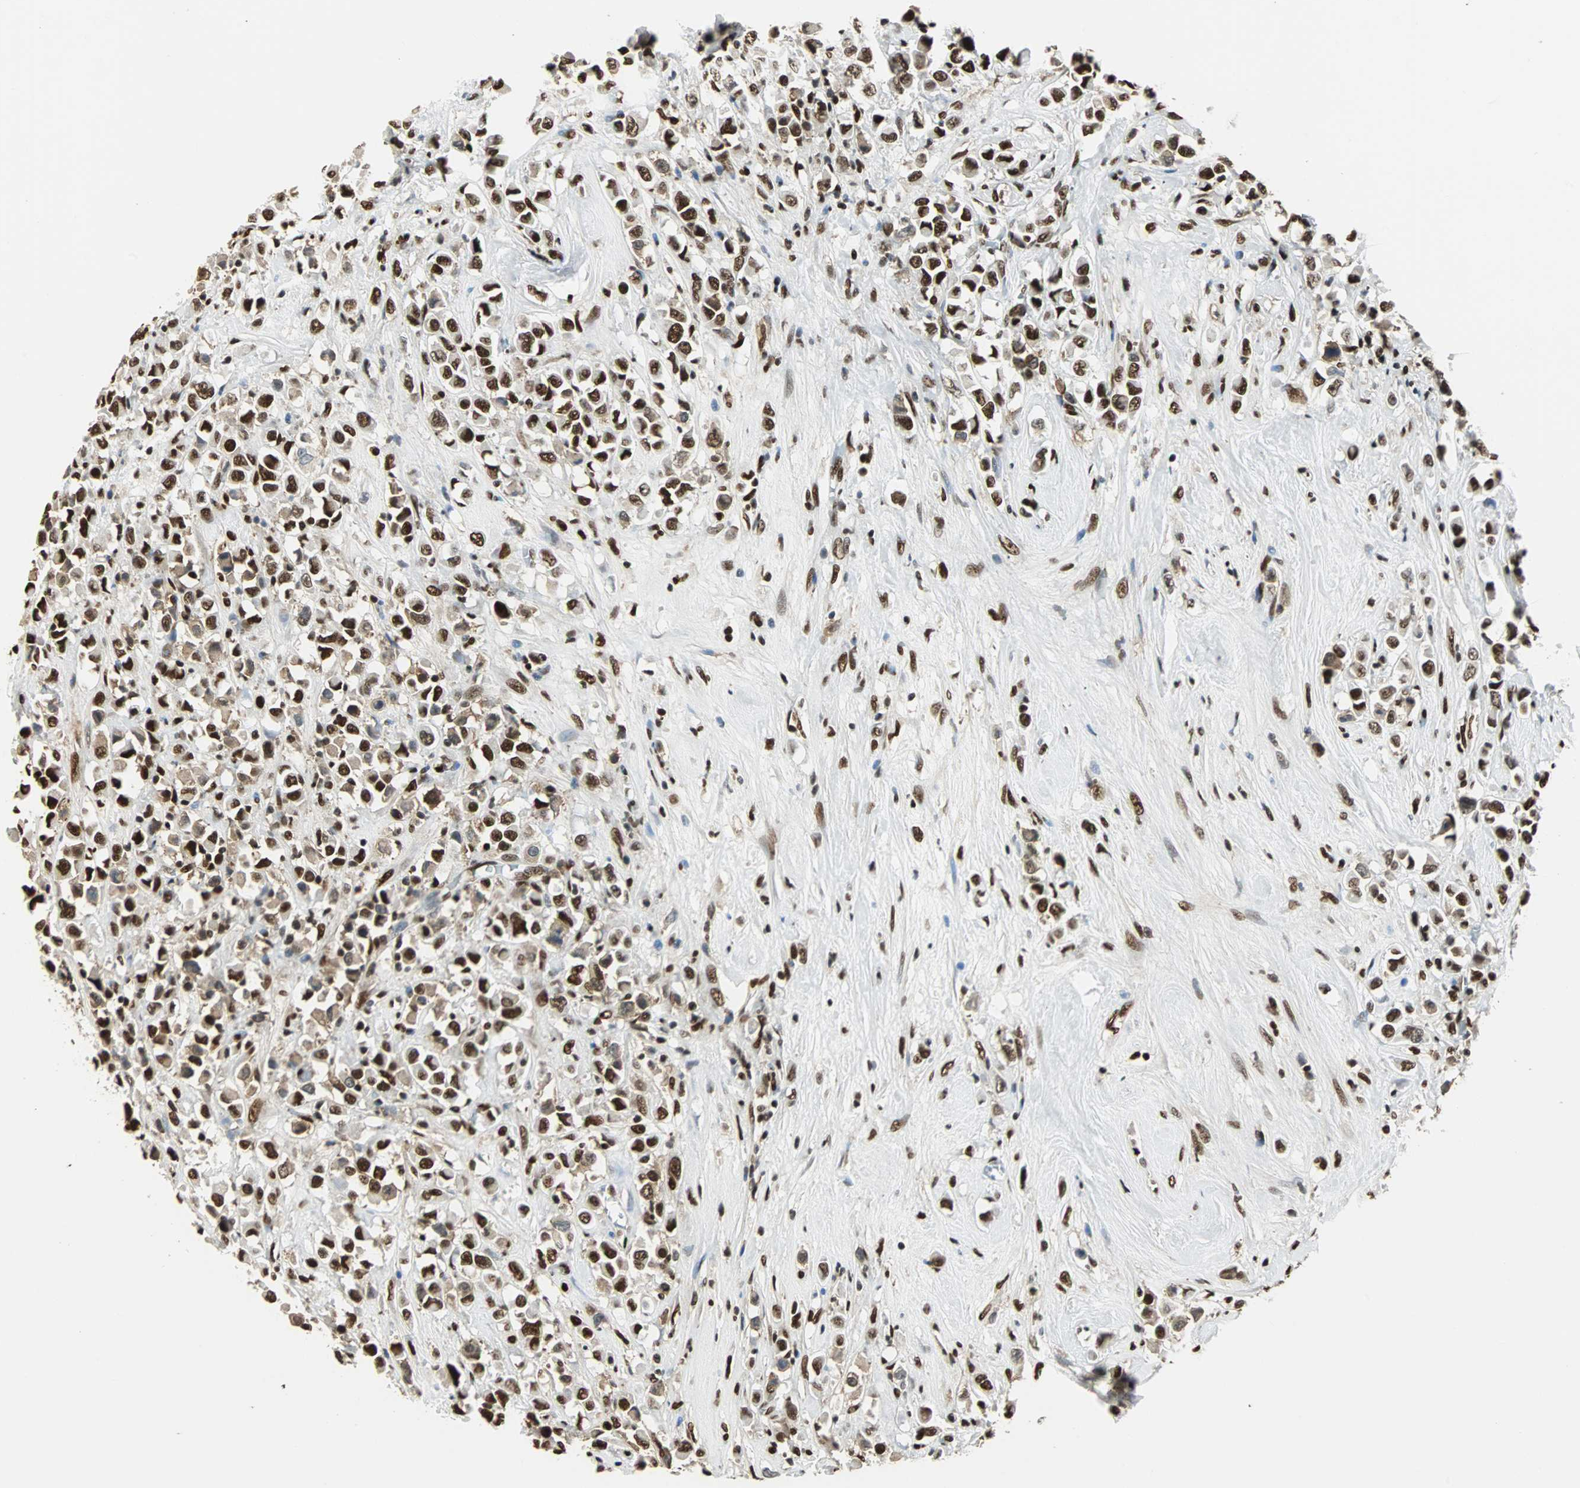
{"staining": {"intensity": "strong", "quantity": ">75%", "location": "nuclear"}, "tissue": "breast cancer", "cell_type": "Tumor cells", "image_type": "cancer", "snomed": [{"axis": "morphology", "description": "Duct carcinoma"}, {"axis": "topography", "description": "Breast"}], "caption": "Breast cancer (infiltrating ductal carcinoma) stained for a protein demonstrates strong nuclear positivity in tumor cells.", "gene": "XRCC4", "patient": {"sex": "female", "age": 61}}